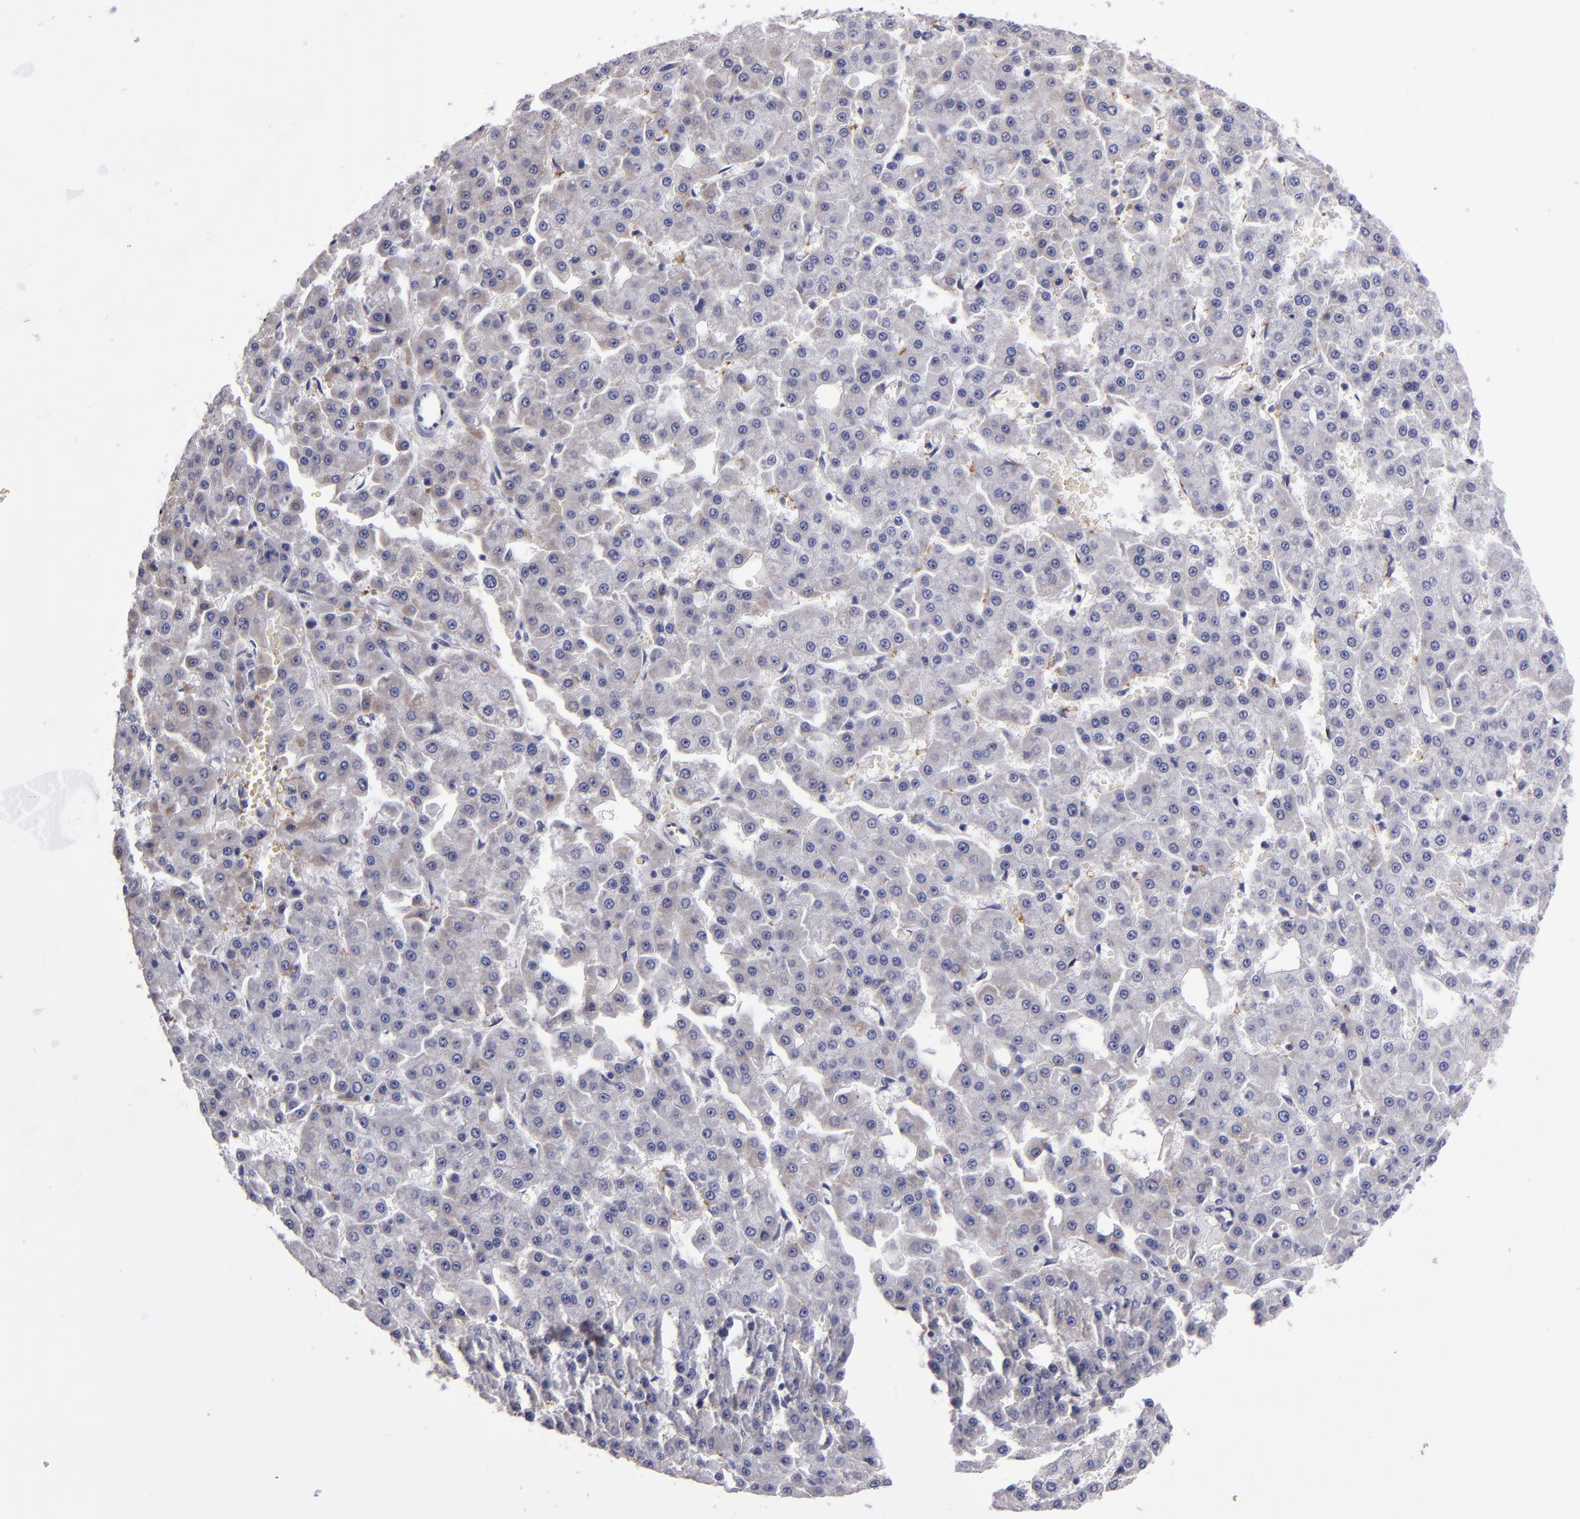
{"staining": {"intensity": "moderate", "quantity": "<25%", "location": "cytoplasmic/membranous"}, "tissue": "liver cancer", "cell_type": "Tumor cells", "image_type": "cancer", "snomed": [{"axis": "morphology", "description": "Carcinoma, Hepatocellular, NOS"}, {"axis": "topography", "description": "Liver"}], "caption": "High-power microscopy captured an IHC micrograph of hepatocellular carcinoma (liver), revealing moderate cytoplasmic/membranous expression in approximately <25% of tumor cells.", "gene": "RAB41", "patient": {"sex": "male", "age": 47}}